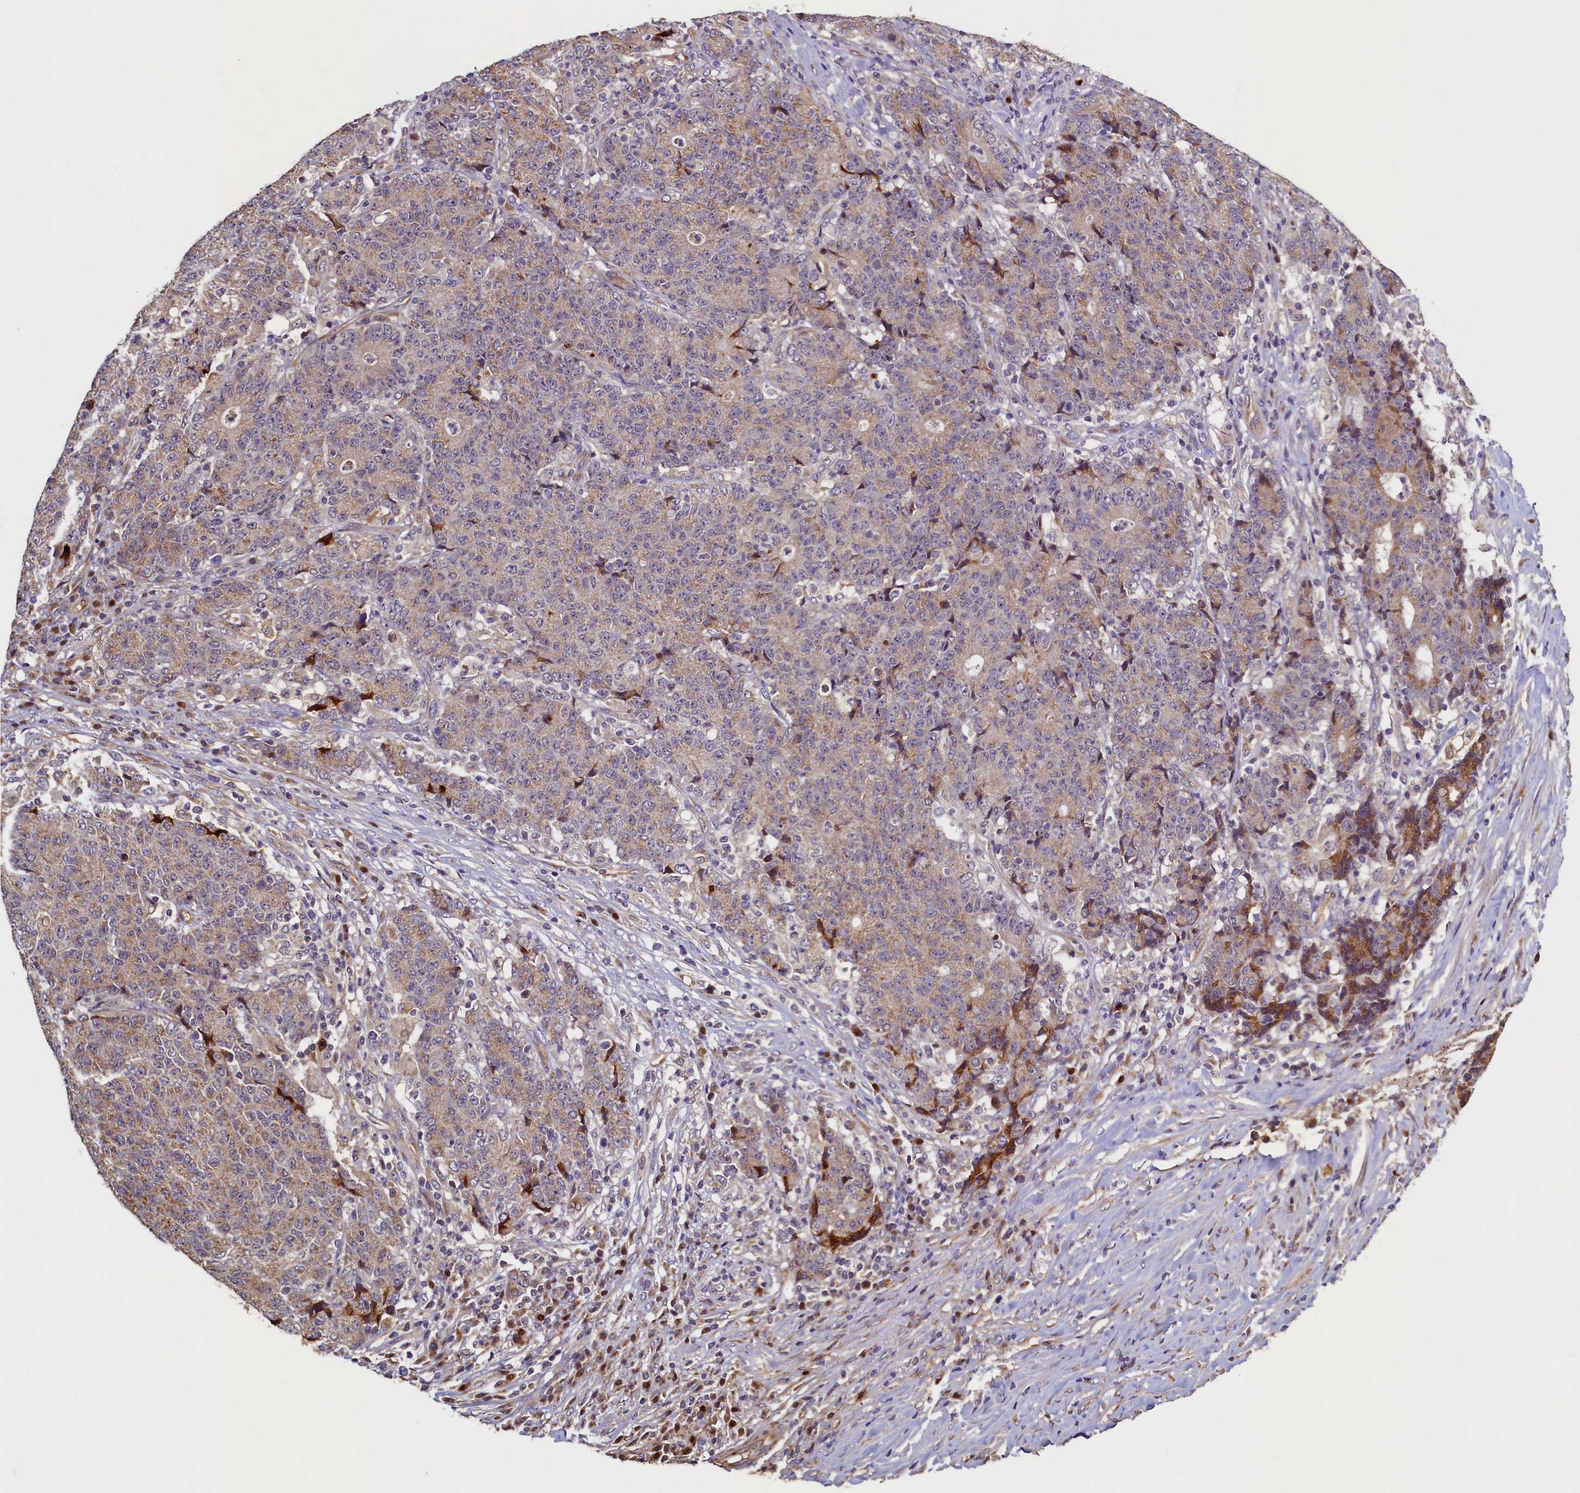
{"staining": {"intensity": "moderate", "quantity": "25%-75%", "location": "cytoplasmic/membranous"}, "tissue": "colorectal cancer", "cell_type": "Tumor cells", "image_type": "cancer", "snomed": [{"axis": "morphology", "description": "Adenocarcinoma, NOS"}, {"axis": "topography", "description": "Colon"}], "caption": "A high-resolution micrograph shows immunohistochemistry staining of colorectal cancer, which exhibits moderate cytoplasmic/membranous positivity in approximately 25%-75% of tumor cells.", "gene": "NCKAP5L", "patient": {"sex": "female", "age": 75}}